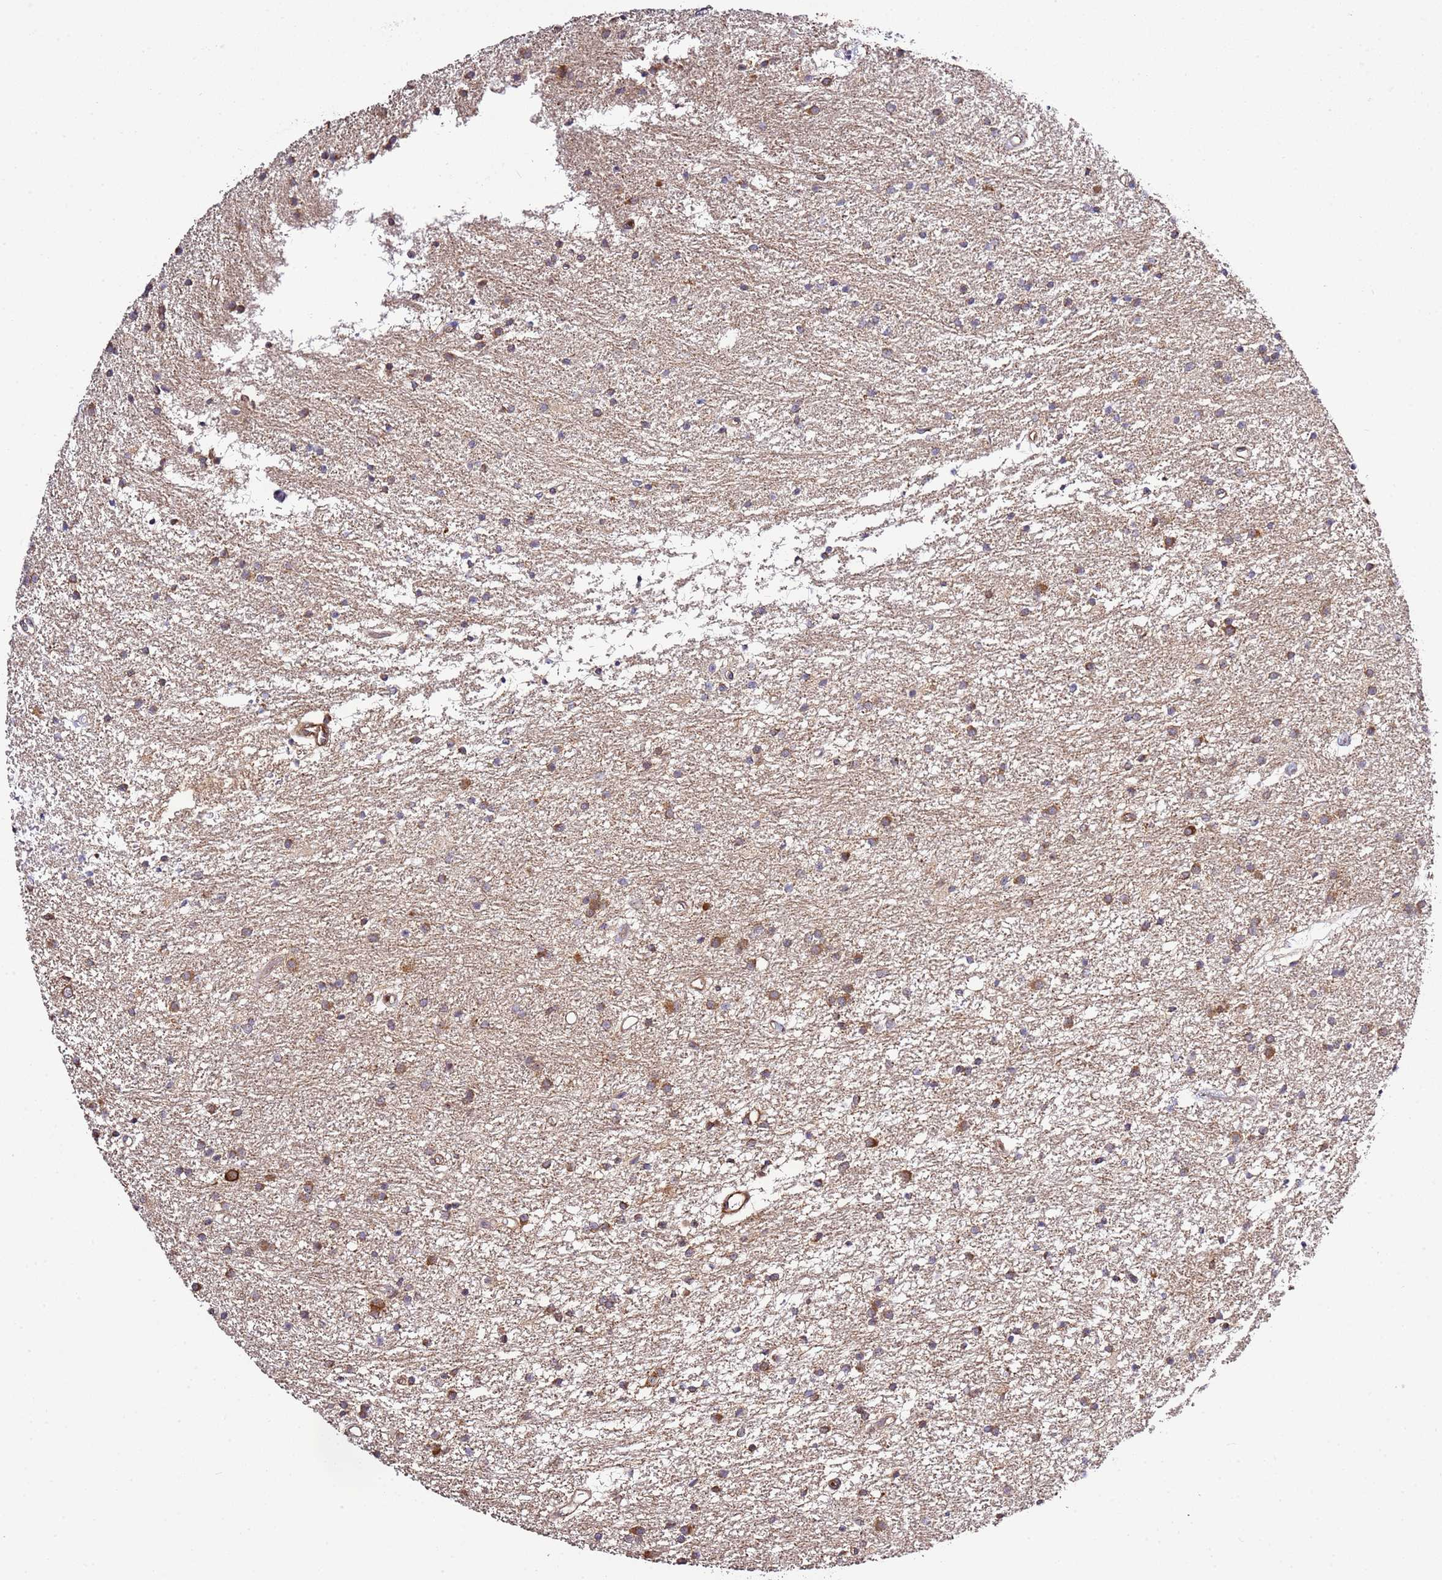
{"staining": {"intensity": "moderate", "quantity": ">75%", "location": "cytoplasmic/membranous"}, "tissue": "glioma", "cell_type": "Tumor cells", "image_type": "cancer", "snomed": [{"axis": "morphology", "description": "Glioma, malignant, High grade"}, {"axis": "topography", "description": "Brain"}], "caption": "A brown stain labels moderate cytoplasmic/membranous positivity of a protein in glioma tumor cells.", "gene": "PVRIG", "patient": {"sex": "male", "age": 77}}